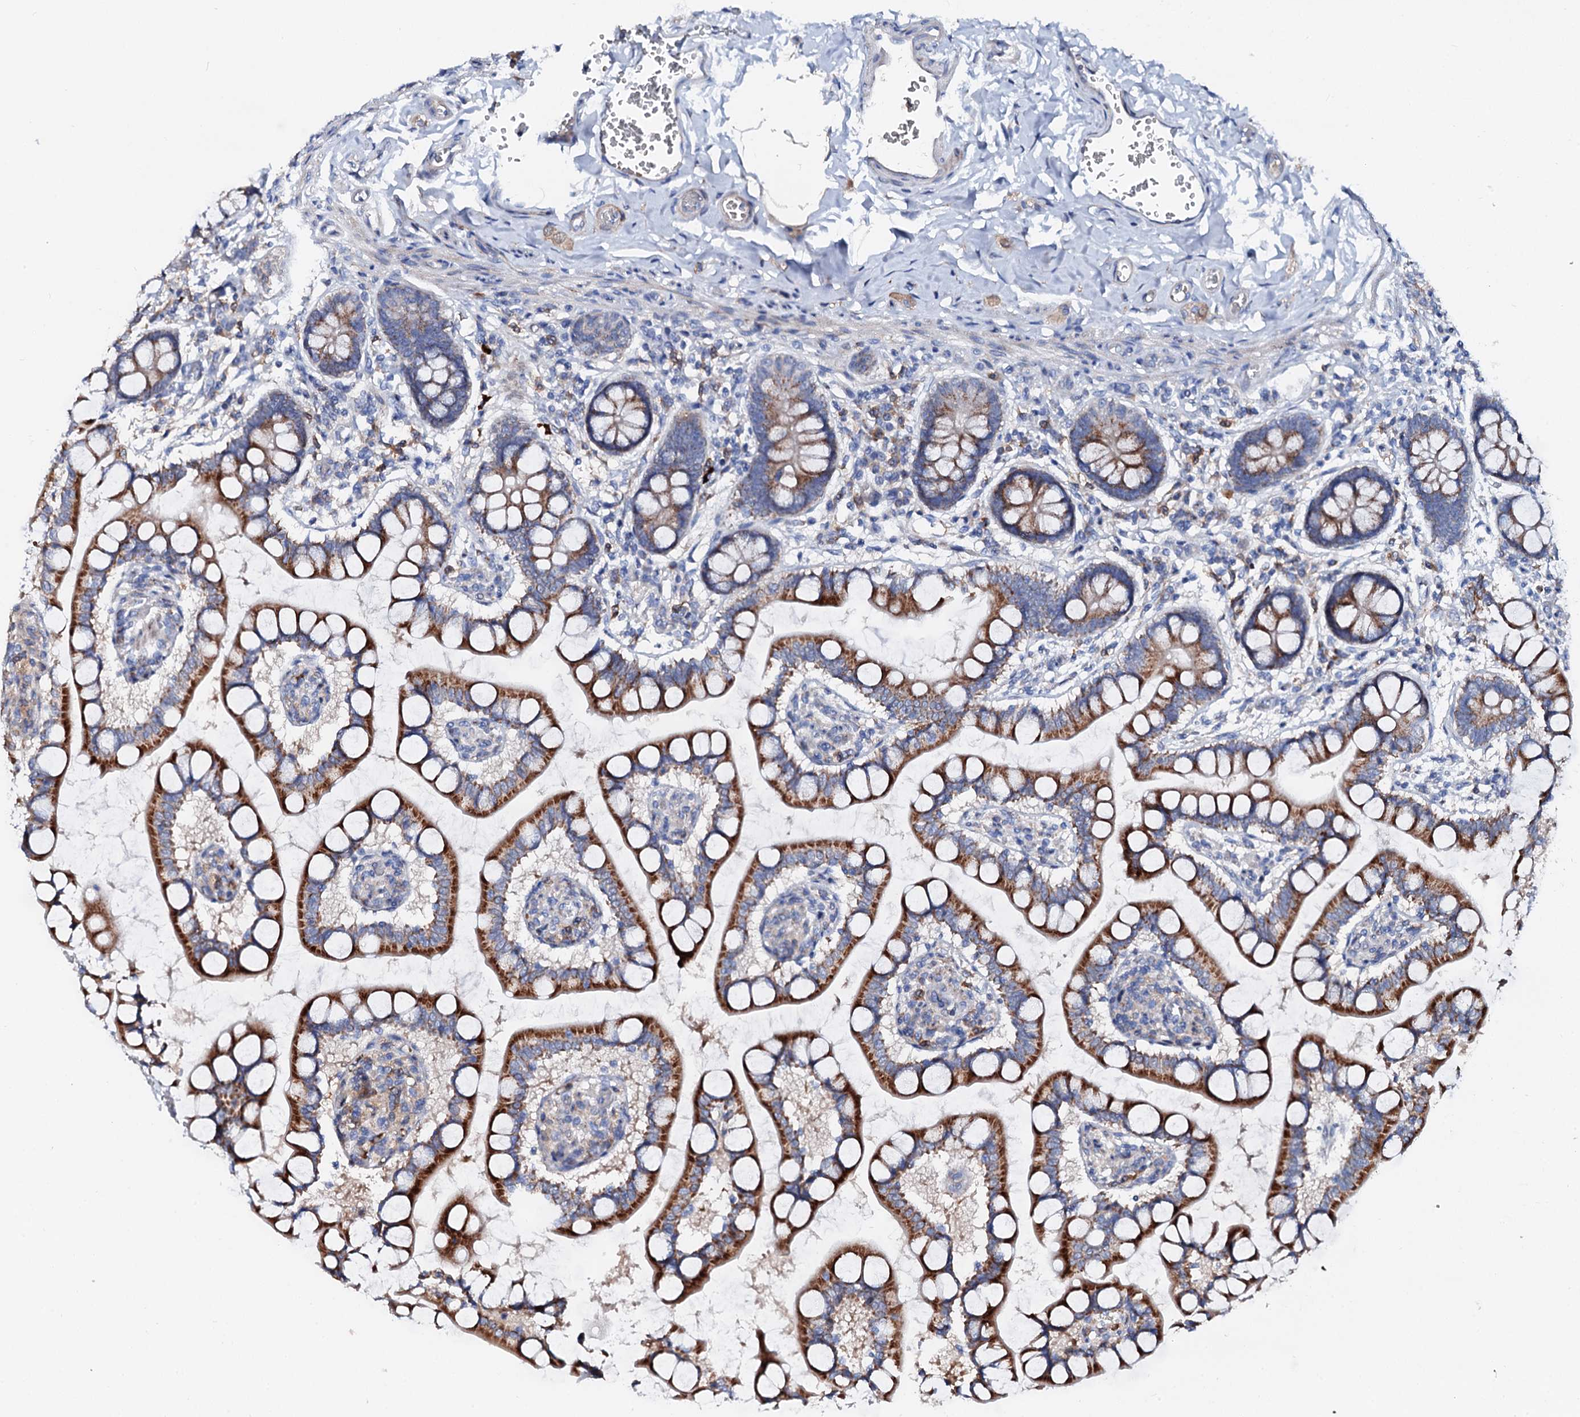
{"staining": {"intensity": "strong", "quantity": "25%-75%", "location": "cytoplasmic/membranous"}, "tissue": "small intestine", "cell_type": "Glandular cells", "image_type": "normal", "snomed": [{"axis": "morphology", "description": "Normal tissue, NOS"}, {"axis": "topography", "description": "Small intestine"}], "caption": "The histopathology image displays a brown stain indicating the presence of a protein in the cytoplasmic/membranous of glandular cells in small intestine. Nuclei are stained in blue.", "gene": "SLC10A7", "patient": {"sex": "male", "age": 52}}